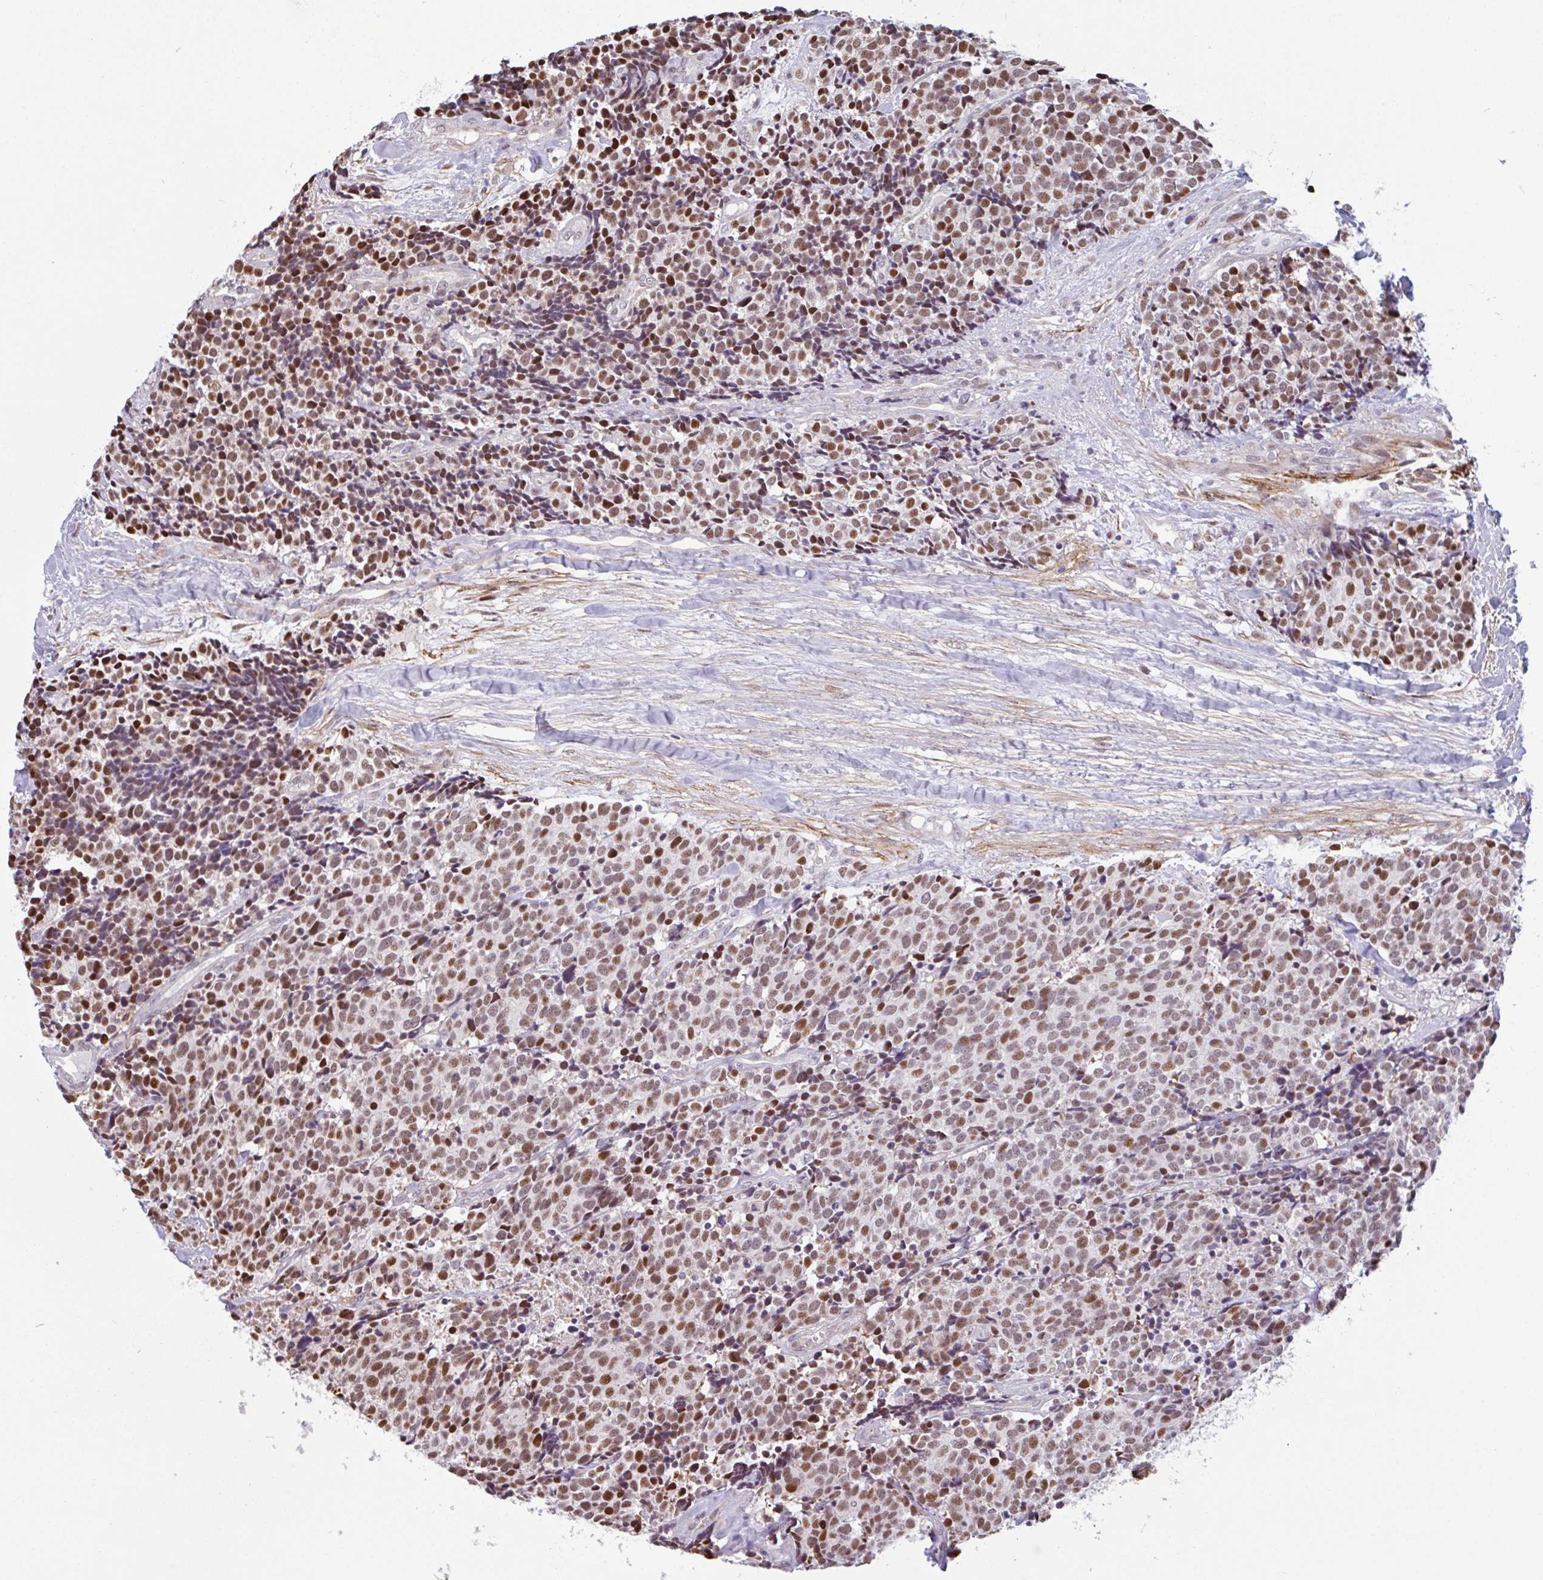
{"staining": {"intensity": "moderate", "quantity": ">75%", "location": "nuclear"}, "tissue": "carcinoid", "cell_type": "Tumor cells", "image_type": "cancer", "snomed": [{"axis": "morphology", "description": "Carcinoid, malignant, NOS"}, {"axis": "topography", "description": "Skin"}], "caption": "A micrograph of human malignant carcinoid stained for a protein reveals moderate nuclear brown staining in tumor cells. The staining was performed using DAB, with brown indicating positive protein expression. Nuclei are stained blue with hematoxylin.", "gene": "TMEM119", "patient": {"sex": "female", "age": 79}}